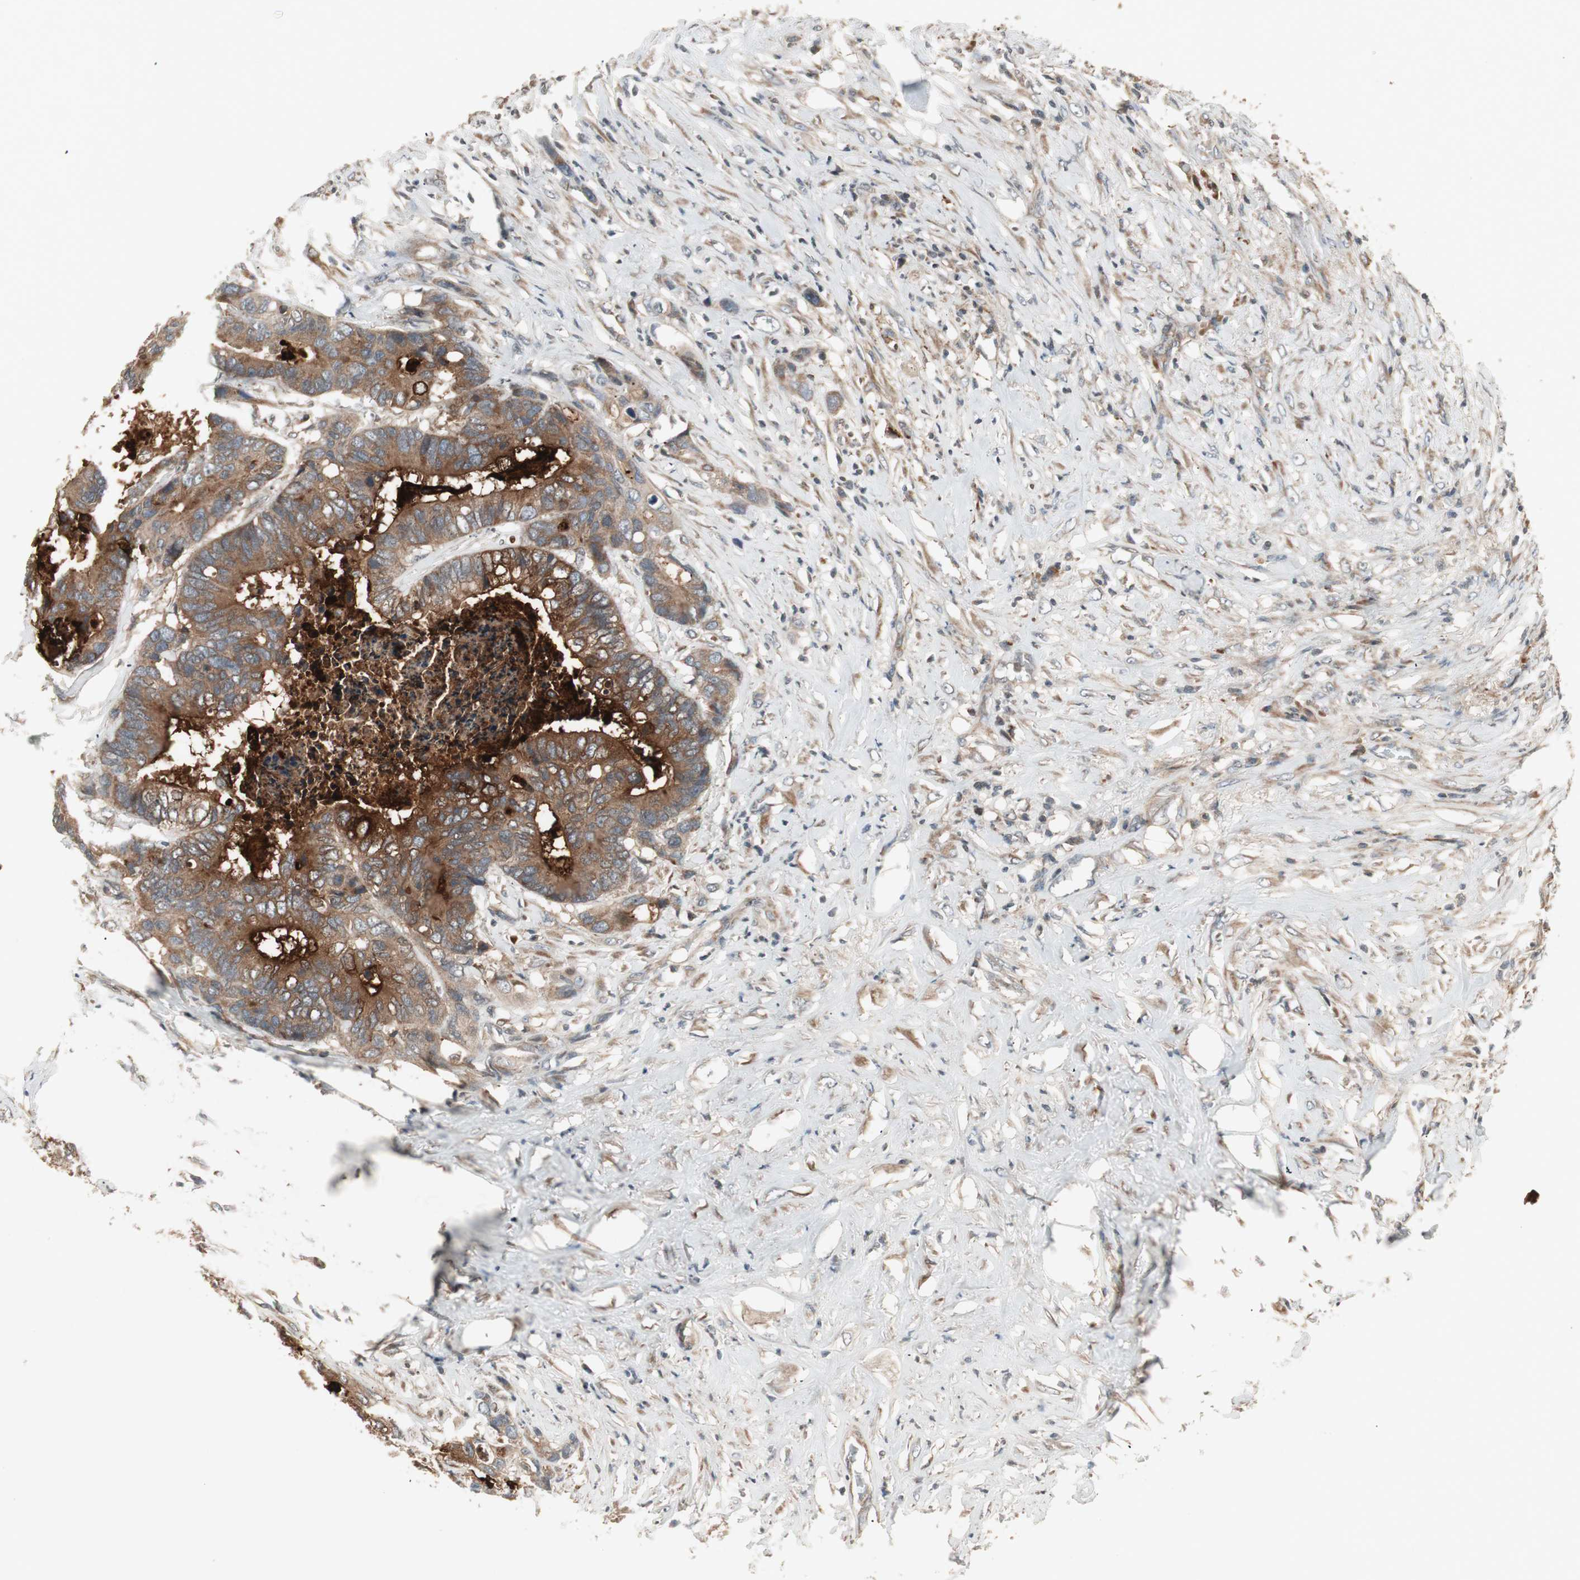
{"staining": {"intensity": "moderate", "quantity": ">75%", "location": "cytoplasmic/membranous"}, "tissue": "colorectal cancer", "cell_type": "Tumor cells", "image_type": "cancer", "snomed": [{"axis": "morphology", "description": "Adenocarcinoma, NOS"}, {"axis": "topography", "description": "Rectum"}], "caption": "Human adenocarcinoma (colorectal) stained with a brown dye shows moderate cytoplasmic/membranous positive expression in approximately >75% of tumor cells.", "gene": "SFRP1", "patient": {"sex": "male", "age": 55}}